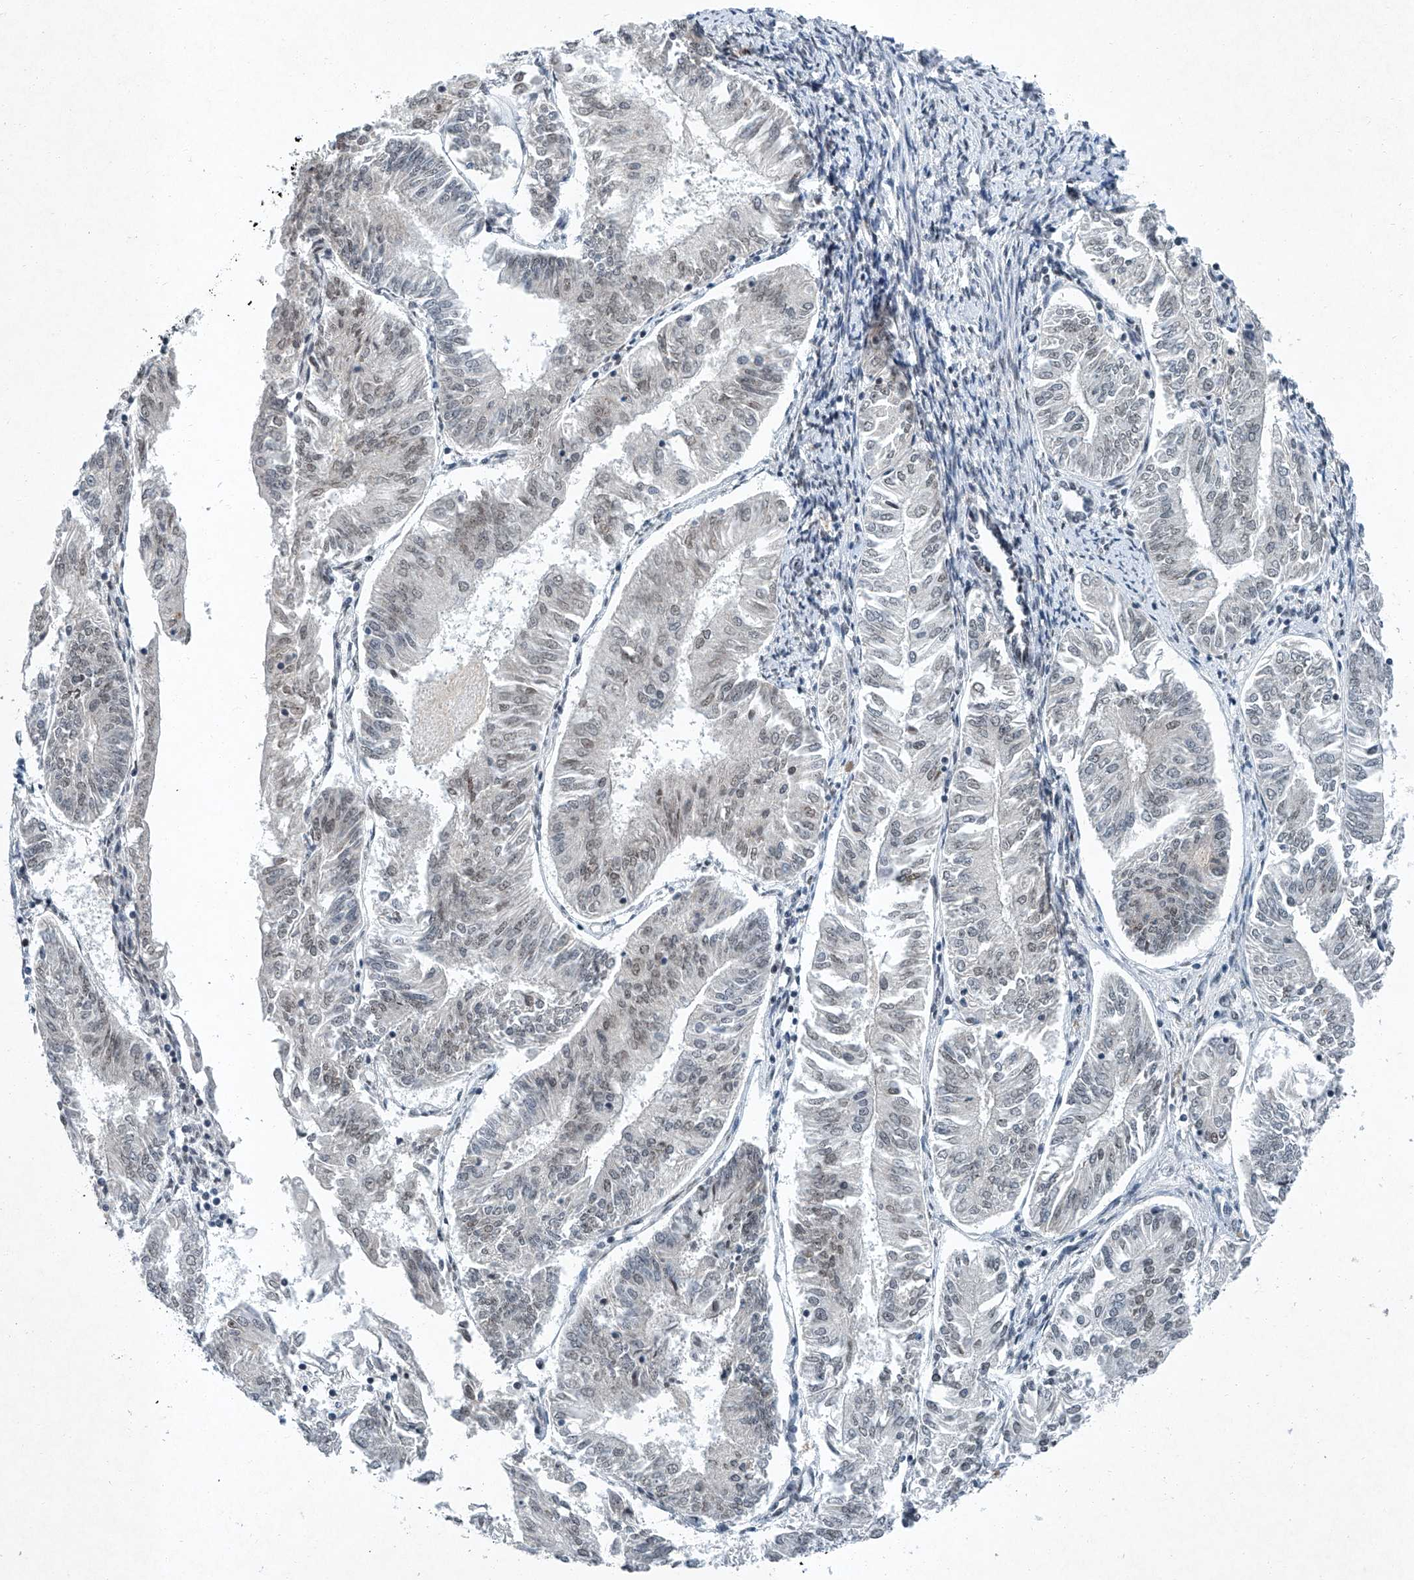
{"staining": {"intensity": "weak", "quantity": "<25%", "location": "nuclear"}, "tissue": "endometrial cancer", "cell_type": "Tumor cells", "image_type": "cancer", "snomed": [{"axis": "morphology", "description": "Adenocarcinoma, NOS"}, {"axis": "topography", "description": "Endometrium"}], "caption": "Immunohistochemistry of human endometrial adenocarcinoma reveals no positivity in tumor cells.", "gene": "TFDP1", "patient": {"sex": "female", "age": 58}}